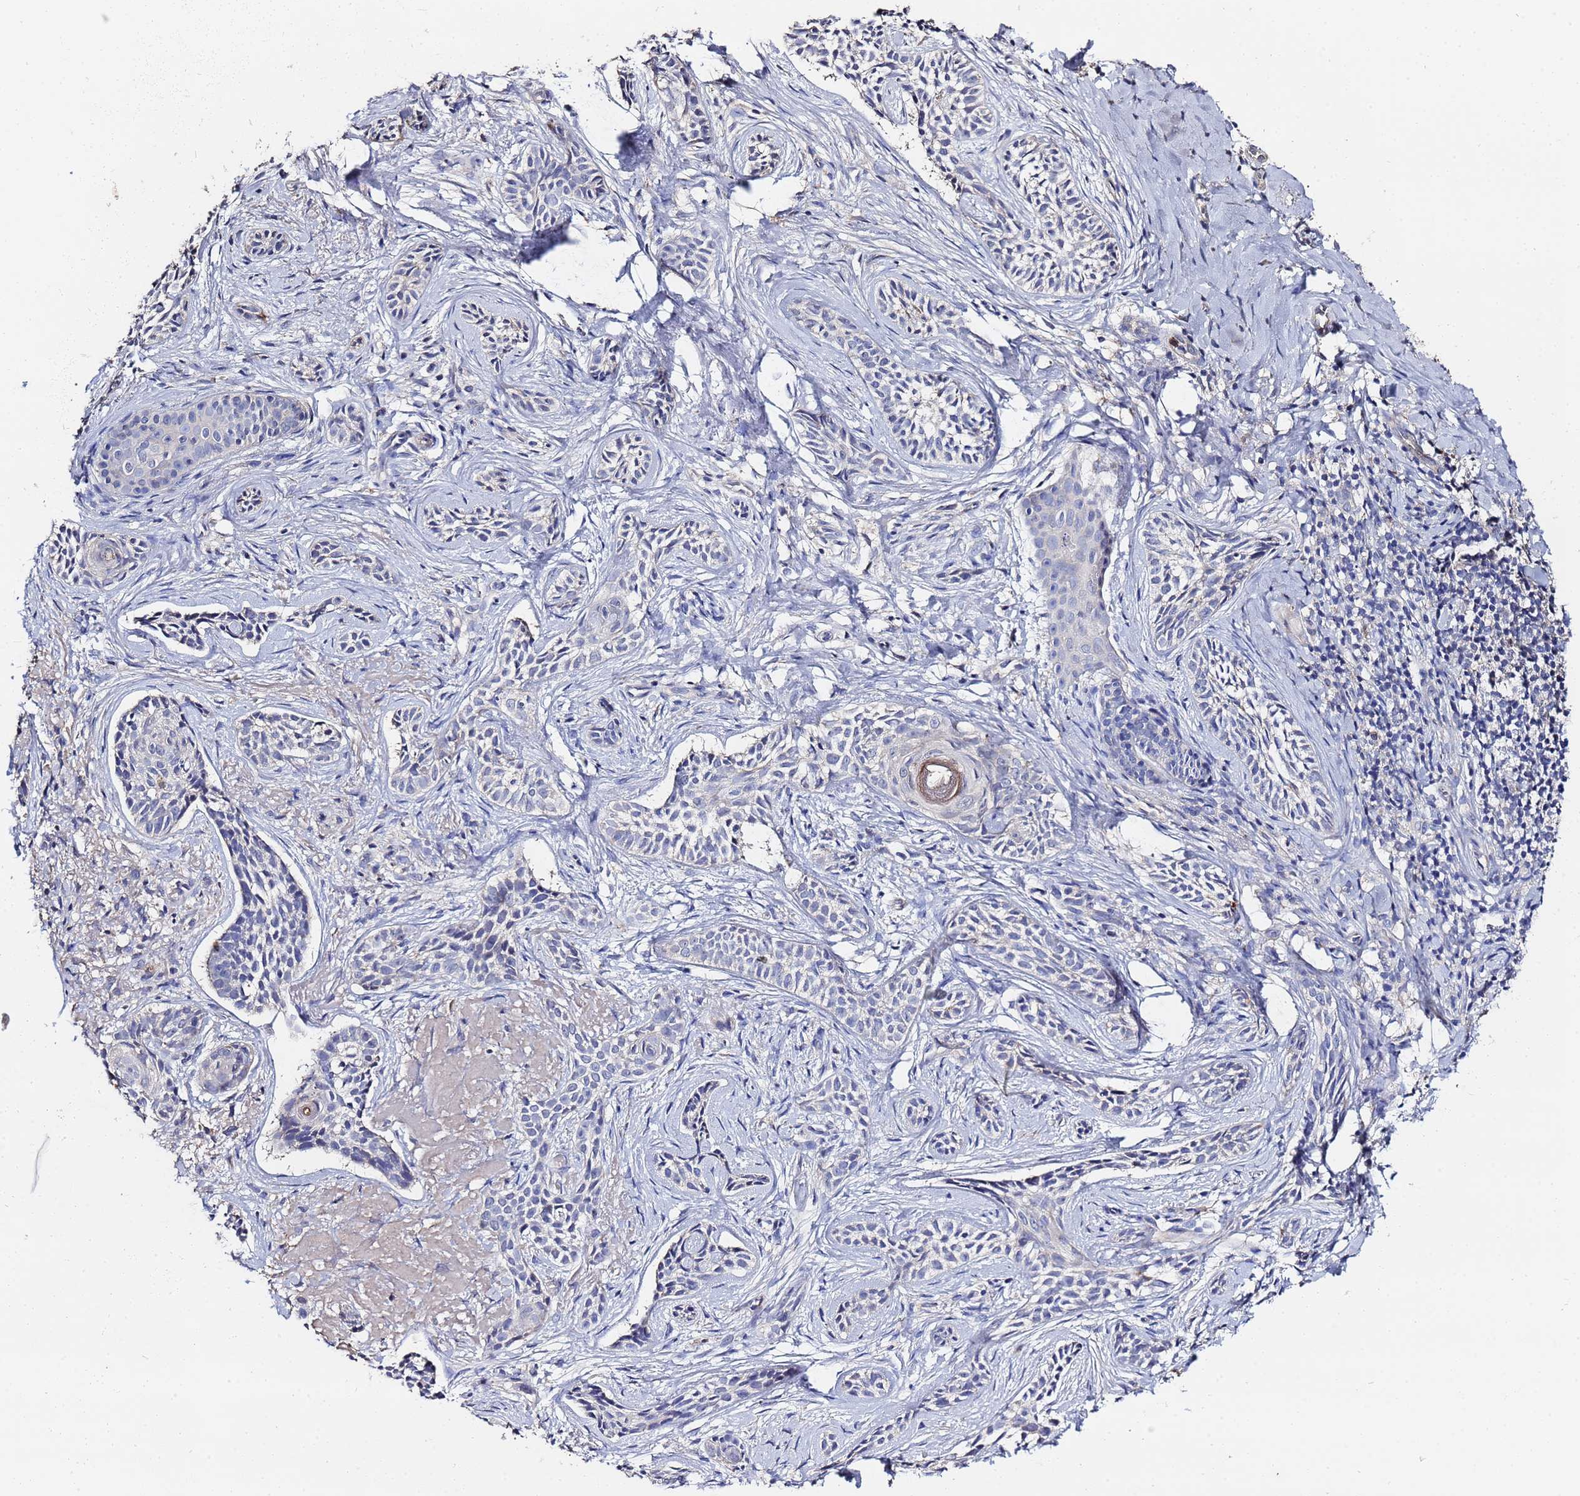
{"staining": {"intensity": "negative", "quantity": "none", "location": "none"}, "tissue": "skin cancer", "cell_type": "Tumor cells", "image_type": "cancer", "snomed": [{"axis": "morphology", "description": "Basal cell carcinoma"}, {"axis": "topography", "description": "Skin"}], "caption": "Immunohistochemistry of human skin cancer (basal cell carcinoma) reveals no expression in tumor cells.", "gene": "TCP10L", "patient": {"sex": "male", "age": 71}}